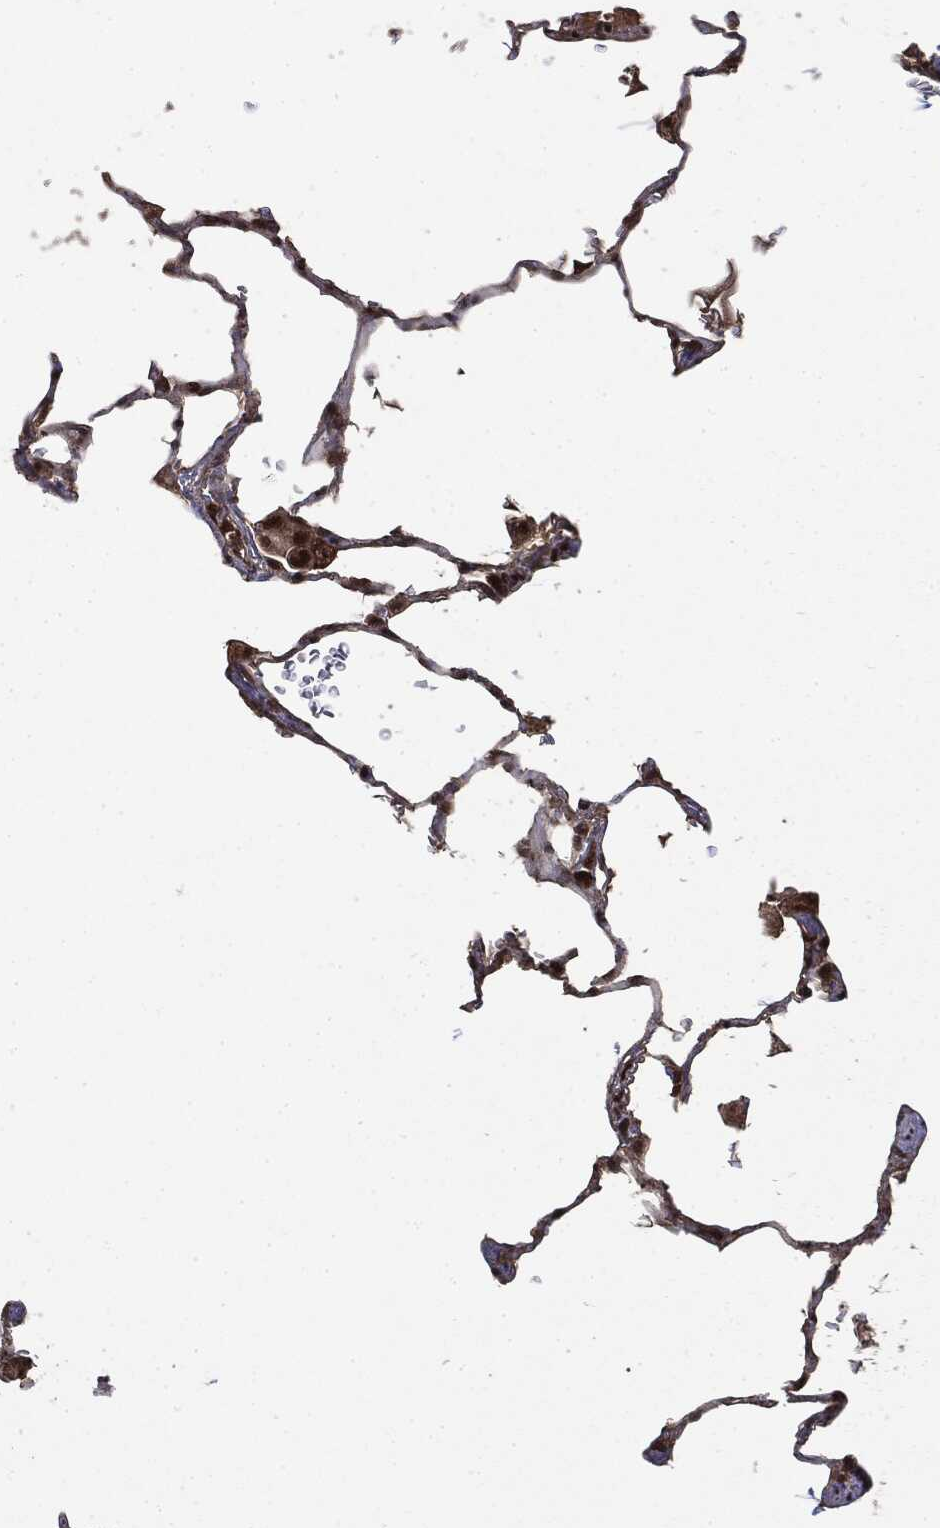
{"staining": {"intensity": "strong", "quantity": ">75%", "location": "nuclear"}, "tissue": "lung", "cell_type": "Alveolar cells", "image_type": "normal", "snomed": [{"axis": "morphology", "description": "Normal tissue, NOS"}, {"axis": "morphology", "description": "Adenocarcinoma, metastatic, NOS"}, {"axis": "topography", "description": "Lung"}], "caption": "Protein analysis of benign lung exhibits strong nuclear expression in approximately >75% of alveolar cells. (IHC, brightfield microscopy, high magnification).", "gene": "CTDP1", "patient": {"sex": "male", "age": 45}}